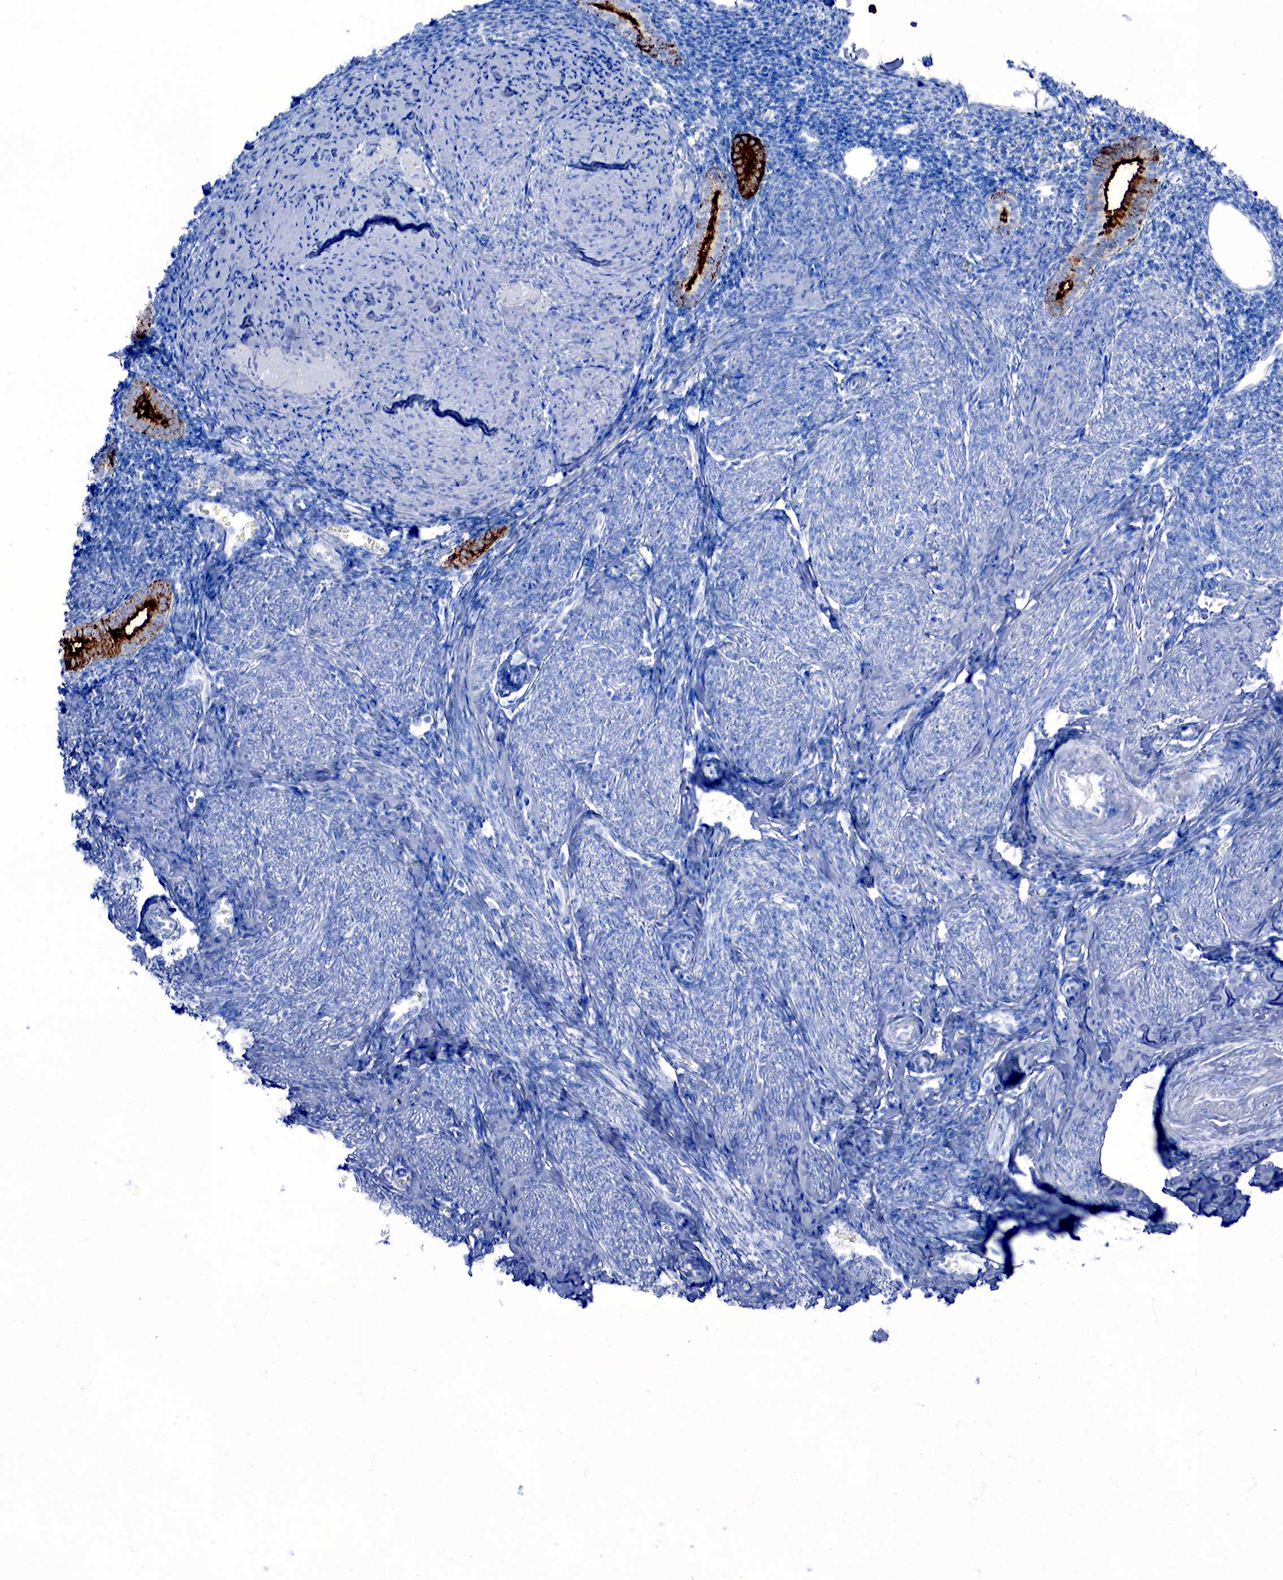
{"staining": {"intensity": "negative", "quantity": "none", "location": "none"}, "tissue": "endometrium", "cell_type": "Cells in endometrial stroma", "image_type": "normal", "snomed": [{"axis": "morphology", "description": "Normal tissue, NOS"}, {"axis": "morphology", "description": "Neoplasm, benign, NOS"}, {"axis": "topography", "description": "Uterus"}], "caption": "This is an IHC image of normal human endometrium. There is no positivity in cells in endometrial stroma.", "gene": "FUT4", "patient": {"sex": "female", "age": 55}}